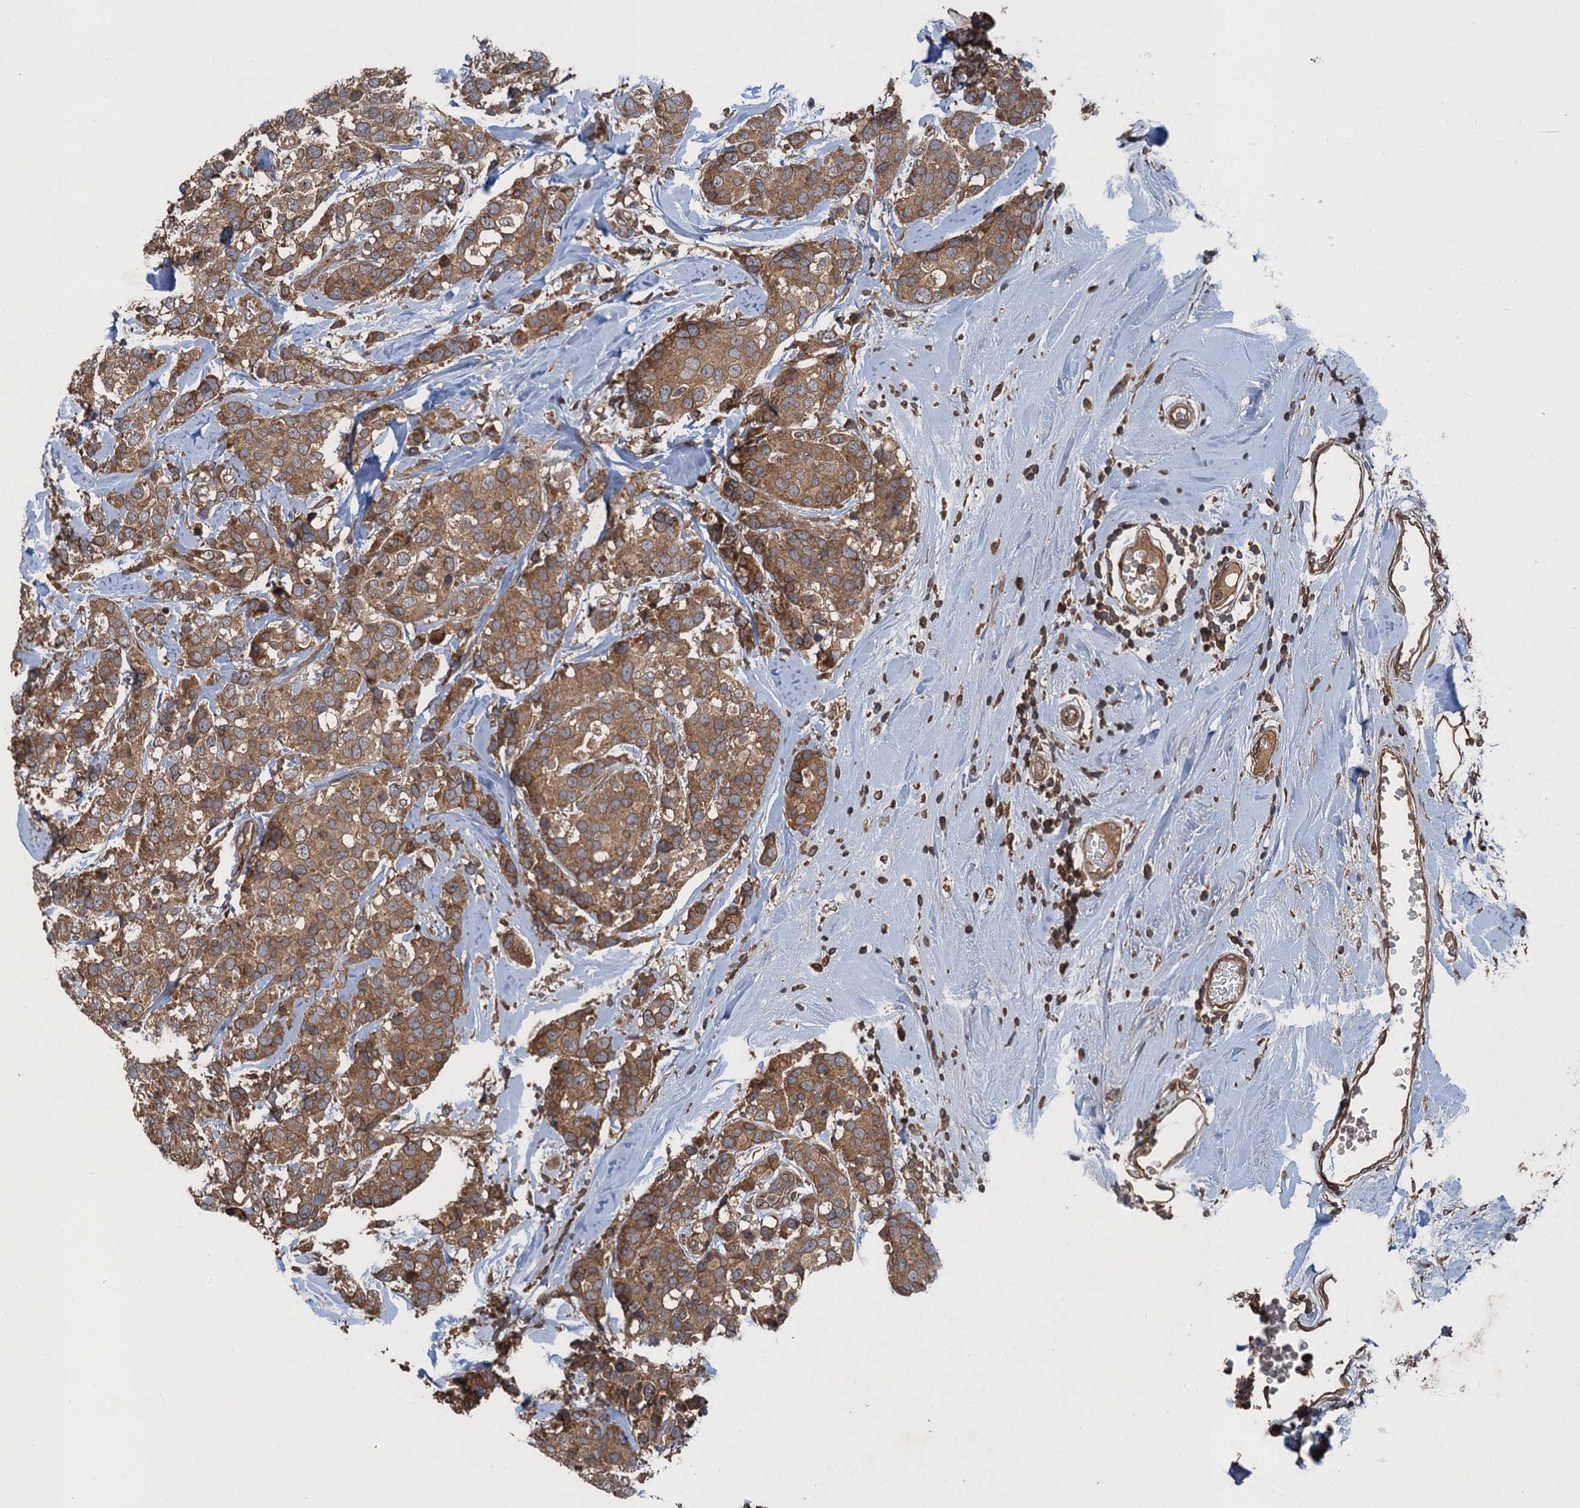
{"staining": {"intensity": "moderate", "quantity": ">75%", "location": "cytoplasmic/membranous"}, "tissue": "breast cancer", "cell_type": "Tumor cells", "image_type": "cancer", "snomed": [{"axis": "morphology", "description": "Lobular carcinoma"}, {"axis": "topography", "description": "Breast"}], "caption": "Tumor cells demonstrate moderate cytoplasmic/membranous positivity in approximately >75% of cells in breast cancer (lobular carcinoma). The protein is shown in brown color, while the nuclei are stained blue.", "gene": "GLE1", "patient": {"sex": "female", "age": 59}}